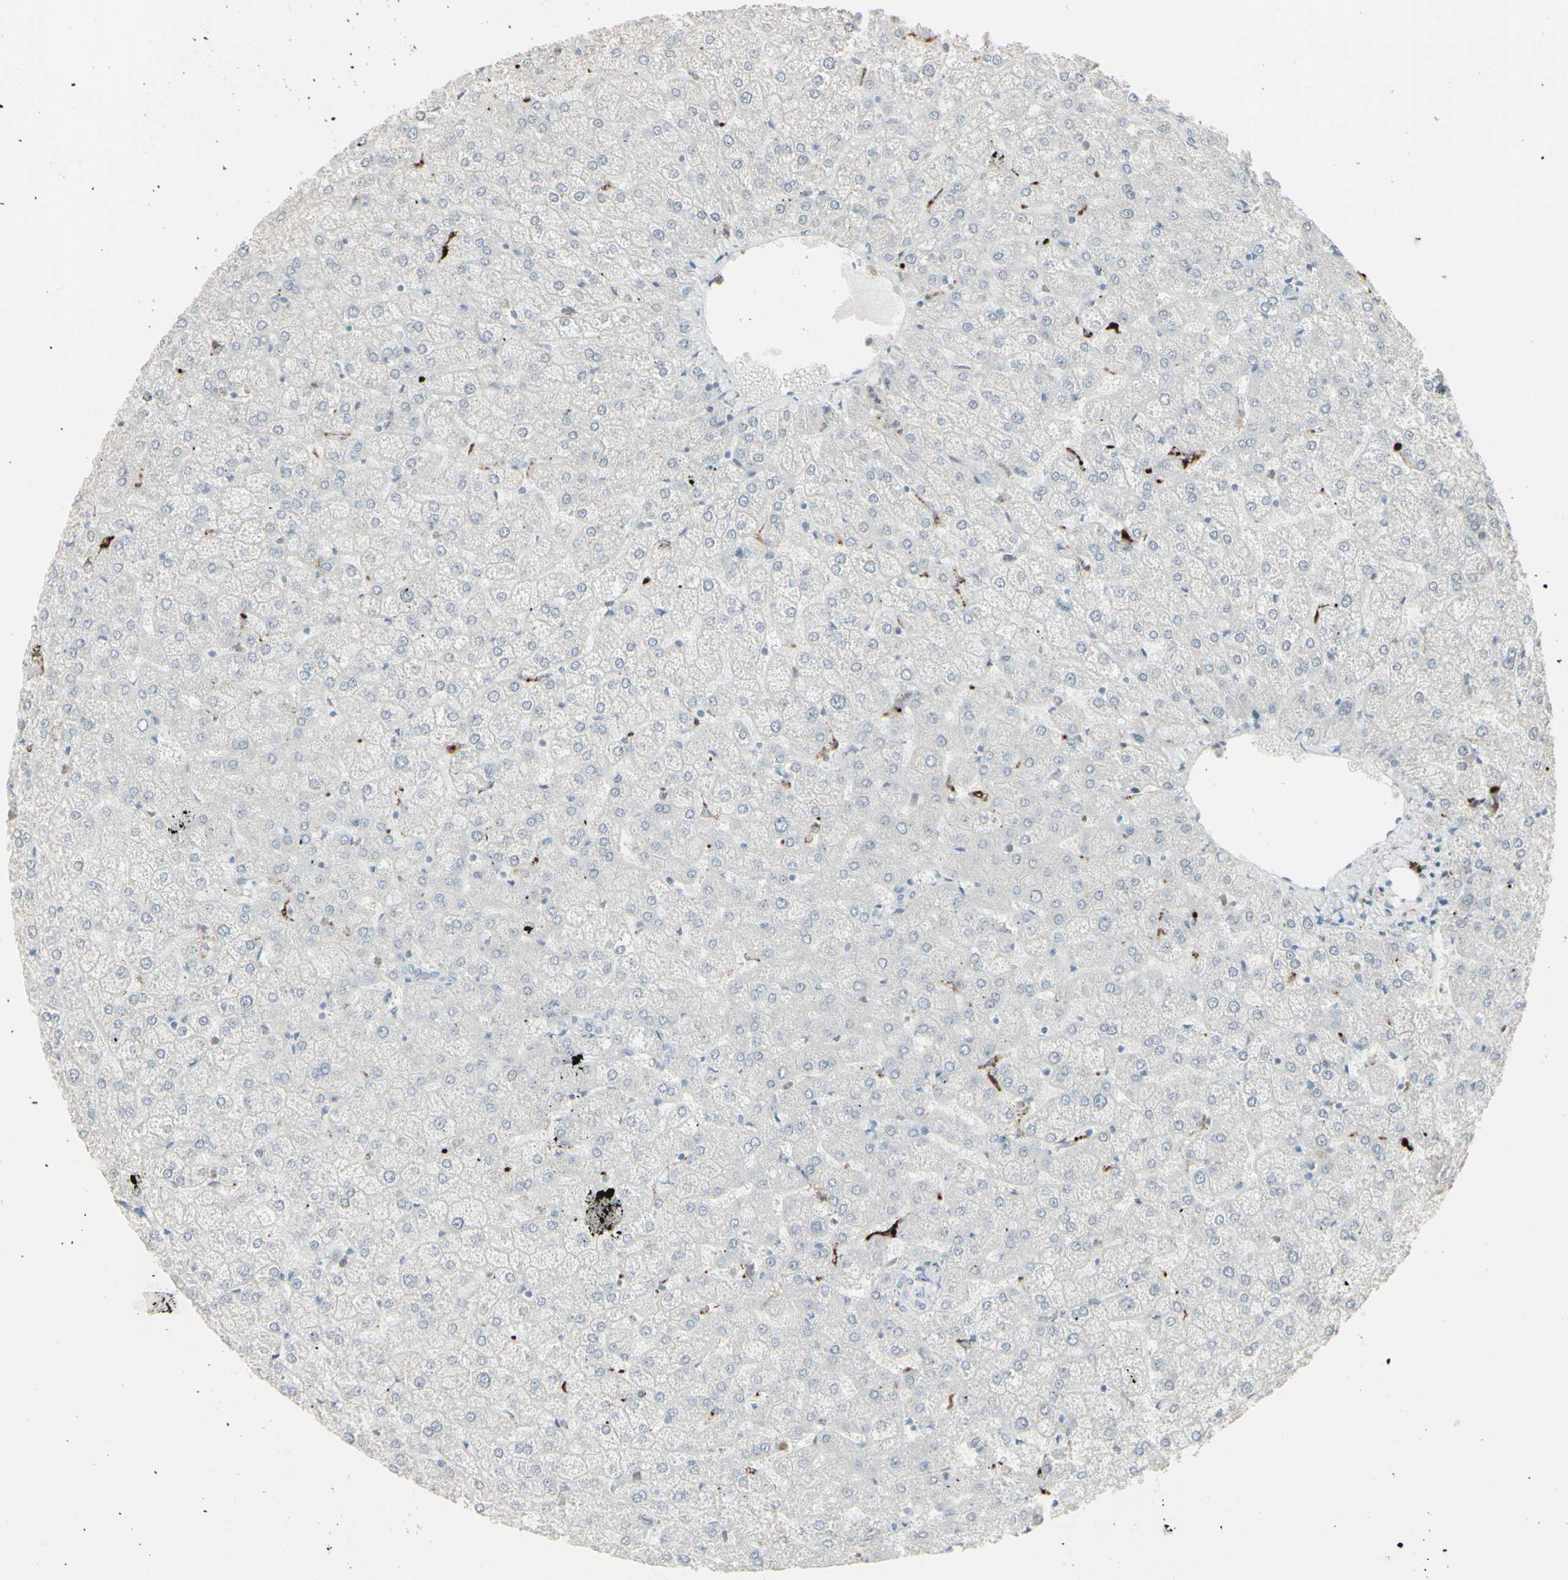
{"staining": {"intensity": "negative", "quantity": "none", "location": "none"}, "tissue": "liver", "cell_type": "Cholangiocytes", "image_type": "normal", "snomed": [{"axis": "morphology", "description": "Normal tissue, NOS"}, {"axis": "topography", "description": "Liver"}], "caption": "Micrograph shows no significant protein positivity in cholangiocytes of benign liver.", "gene": "GJA1", "patient": {"sex": "female", "age": 32}}